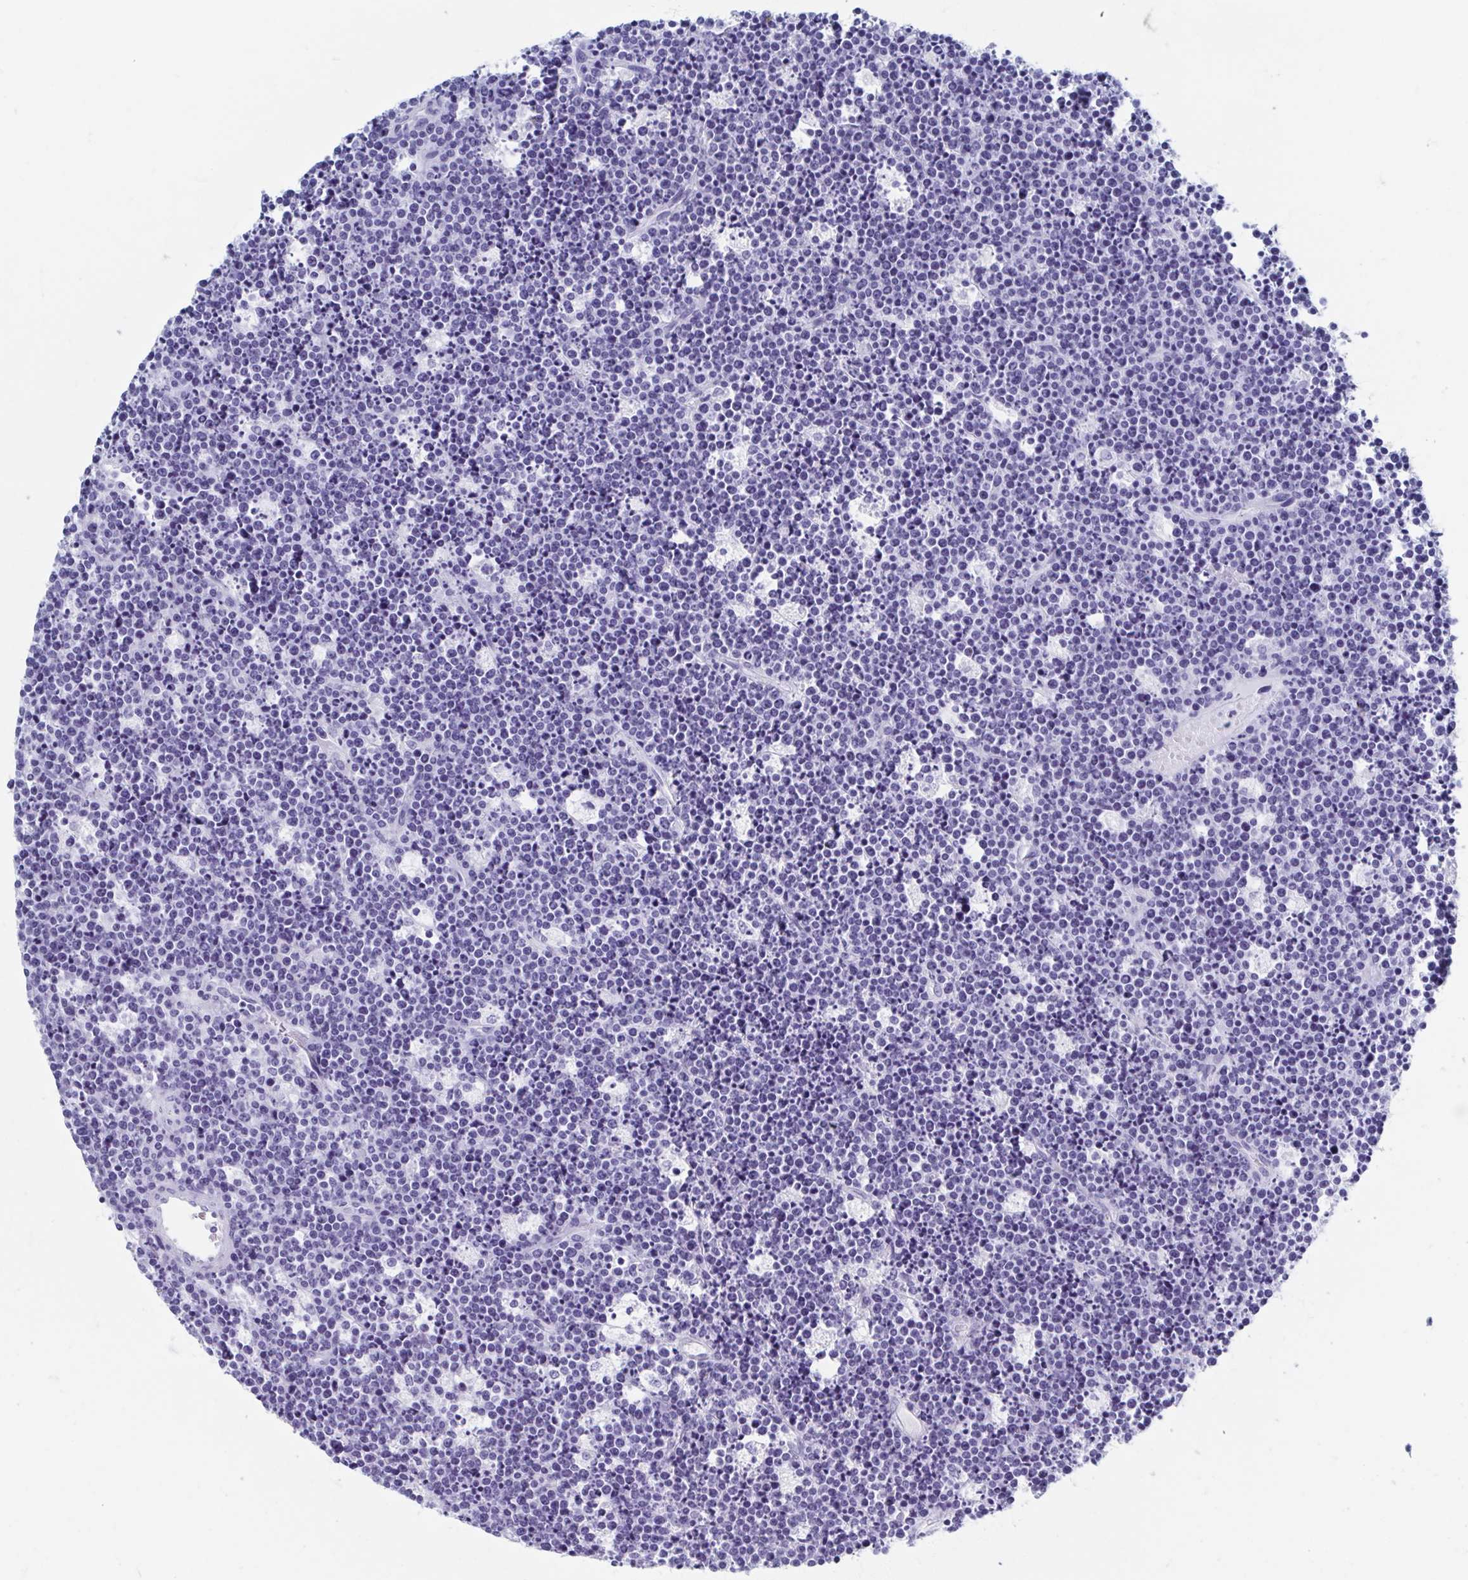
{"staining": {"intensity": "negative", "quantity": "none", "location": "none"}, "tissue": "lymphoma", "cell_type": "Tumor cells", "image_type": "cancer", "snomed": [{"axis": "morphology", "description": "Malignant lymphoma, non-Hodgkin's type, High grade"}, {"axis": "topography", "description": "Ovary"}], "caption": "Immunohistochemical staining of high-grade malignant lymphoma, non-Hodgkin's type shows no significant staining in tumor cells. Nuclei are stained in blue.", "gene": "C10orf53", "patient": {"sex": "female", "age": 56}}